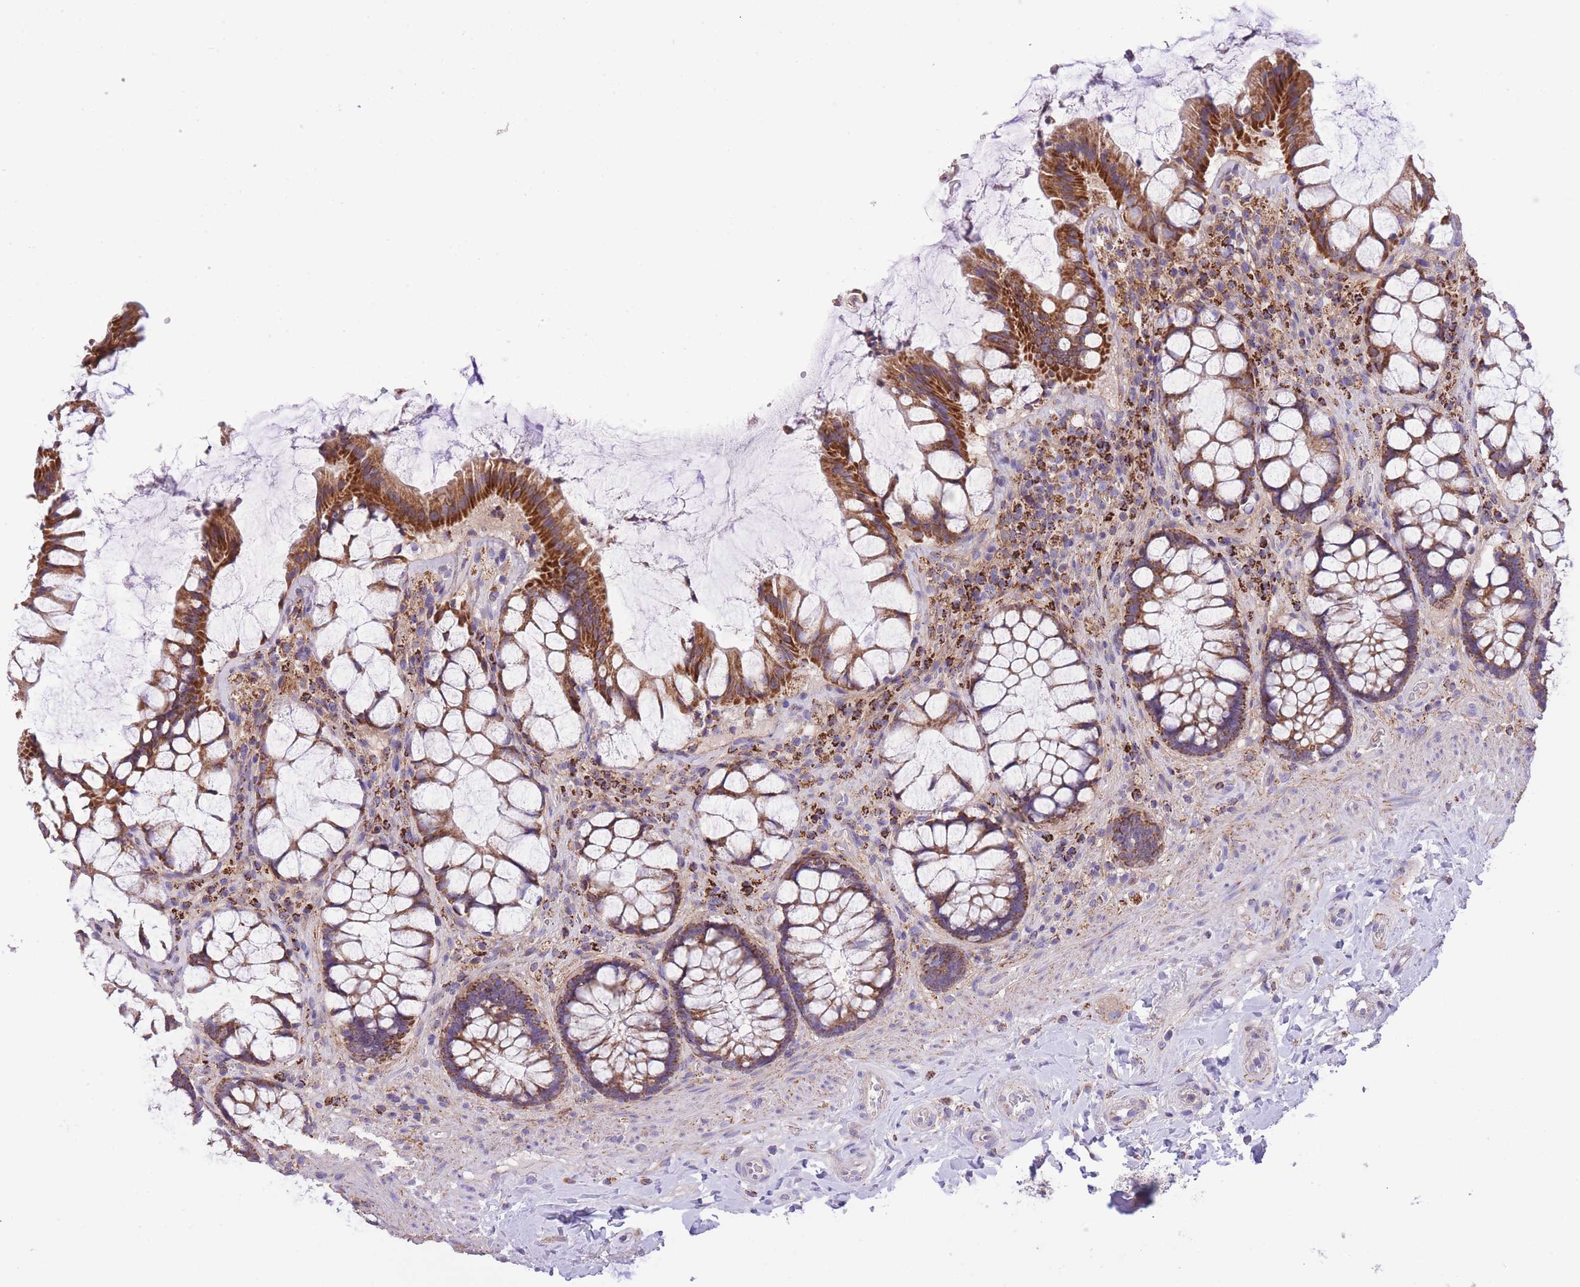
{"staining": {"intensity": "moderate", "quantity": ">75%", "location": "cytoplasmic/membranous"}, "tissue": "rectum", "cell_type": "Glandular cells", "image_type": "normal", "snomed": [{"axis": "morphology", "description": "Normal tissue, NOS"}, {"axis": "topography", "description": "Rectum"}], "caption": "A micrograph of rectum stained for a protein shows moderate cytoplasmic/membranous brown staining in glandular cells. (DAB IHC with brightfield microscopy, high magnification).", "gene": "ST3GAL3", "patient": {"sex": "female", "age": 58}}